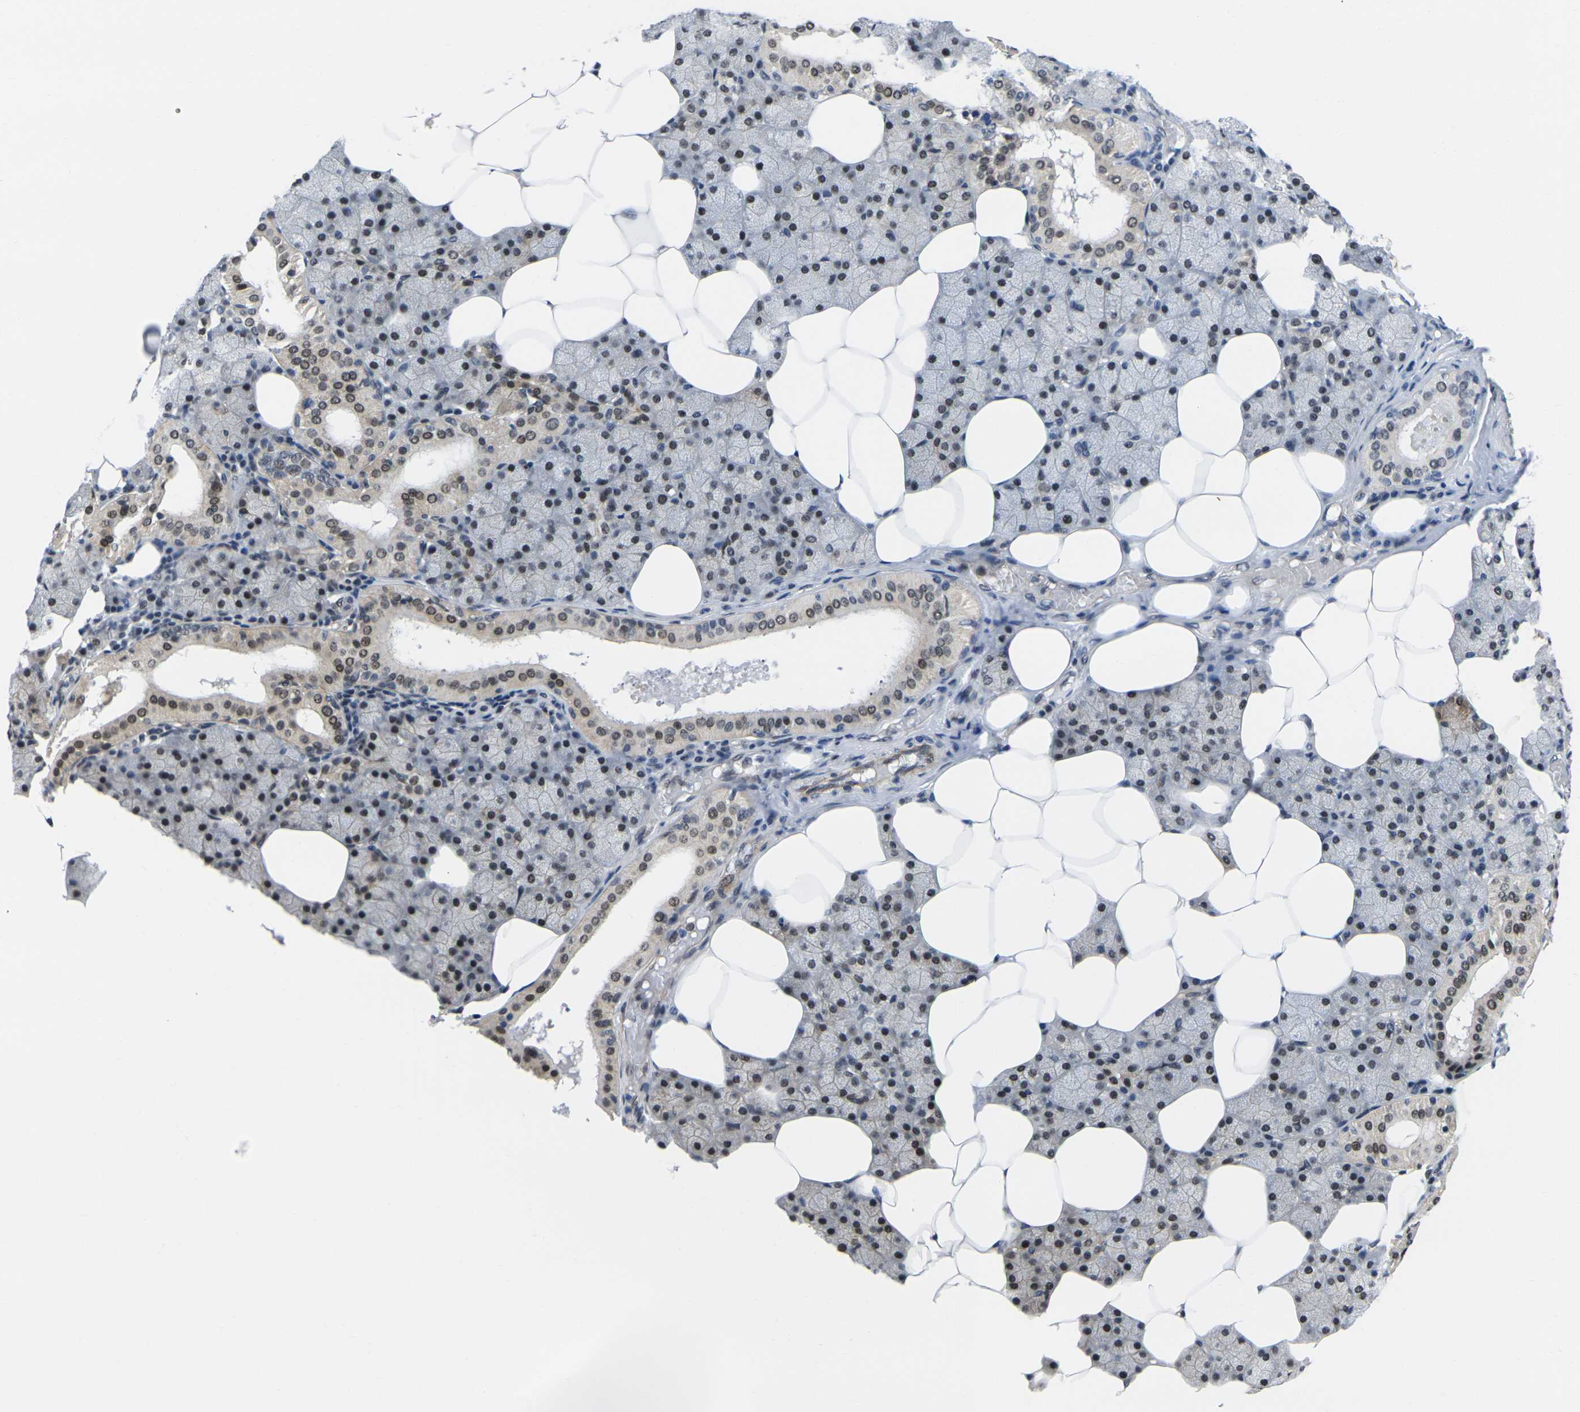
{"staining": {"intensity": "moderate", "quantity": "25%-75%", "location": "cytoplasmic/membranous,nuclear"}, "tissue": "salivary gland", "cell_type": "Glandular cells", "image_type": "normal", "snomed": [{"axis": "morphology", "description": "Normal tissue, NOS"}, {"axis": "topography", "description": "Salivary gland"}], "caption": "High-power microscopy captured an IHC histopathology image of normal salivary gland, revealing moderate cytoplasmic/membranous,nuclear positivity in about 25%-75% of glandular cells.", "gene": "RBM7", "patient": {"sex": "male", "age": 62}}